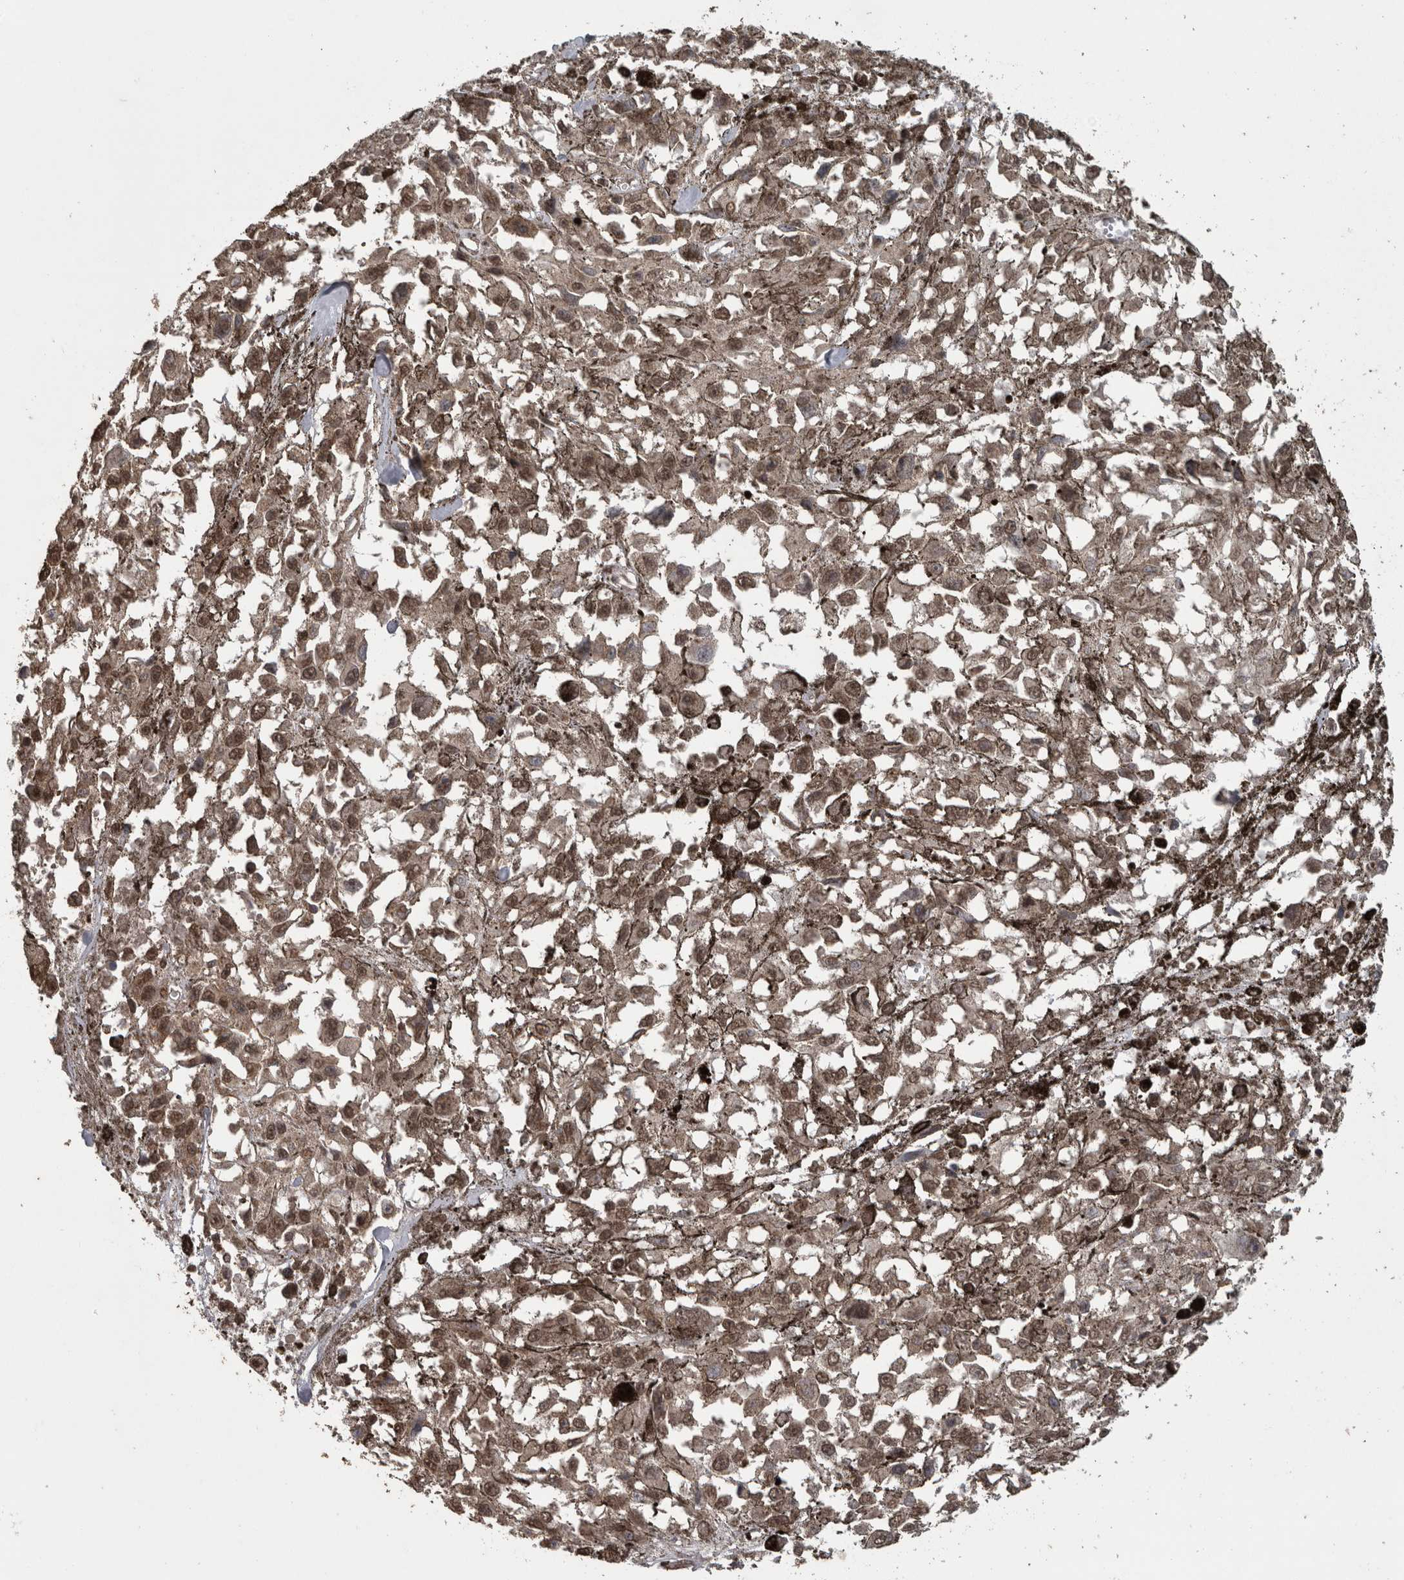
{"staining": {"intensity": "weak", "quantity": ">75%", "location": "nuclear"}, "tissue": "melanoma", "cell_type": "Tumor cells", "image_type": "cancer", "snomed": [{"axis": "morphology", "description": "Malignant melanoma, Metastatic site"}, {"axis": "topography", "description": "Lymph node"}], "caption": "IHC (DAB) staining of human malignant melanoma (metastatic site) displays weak nuclear protein staining in approximately >75% of tumor cells. (brown staining indicates protein expression, while blue staining denotes nuclei).", "gene": "SMAD7", "patient": {"sex": "male", "age": 59}}